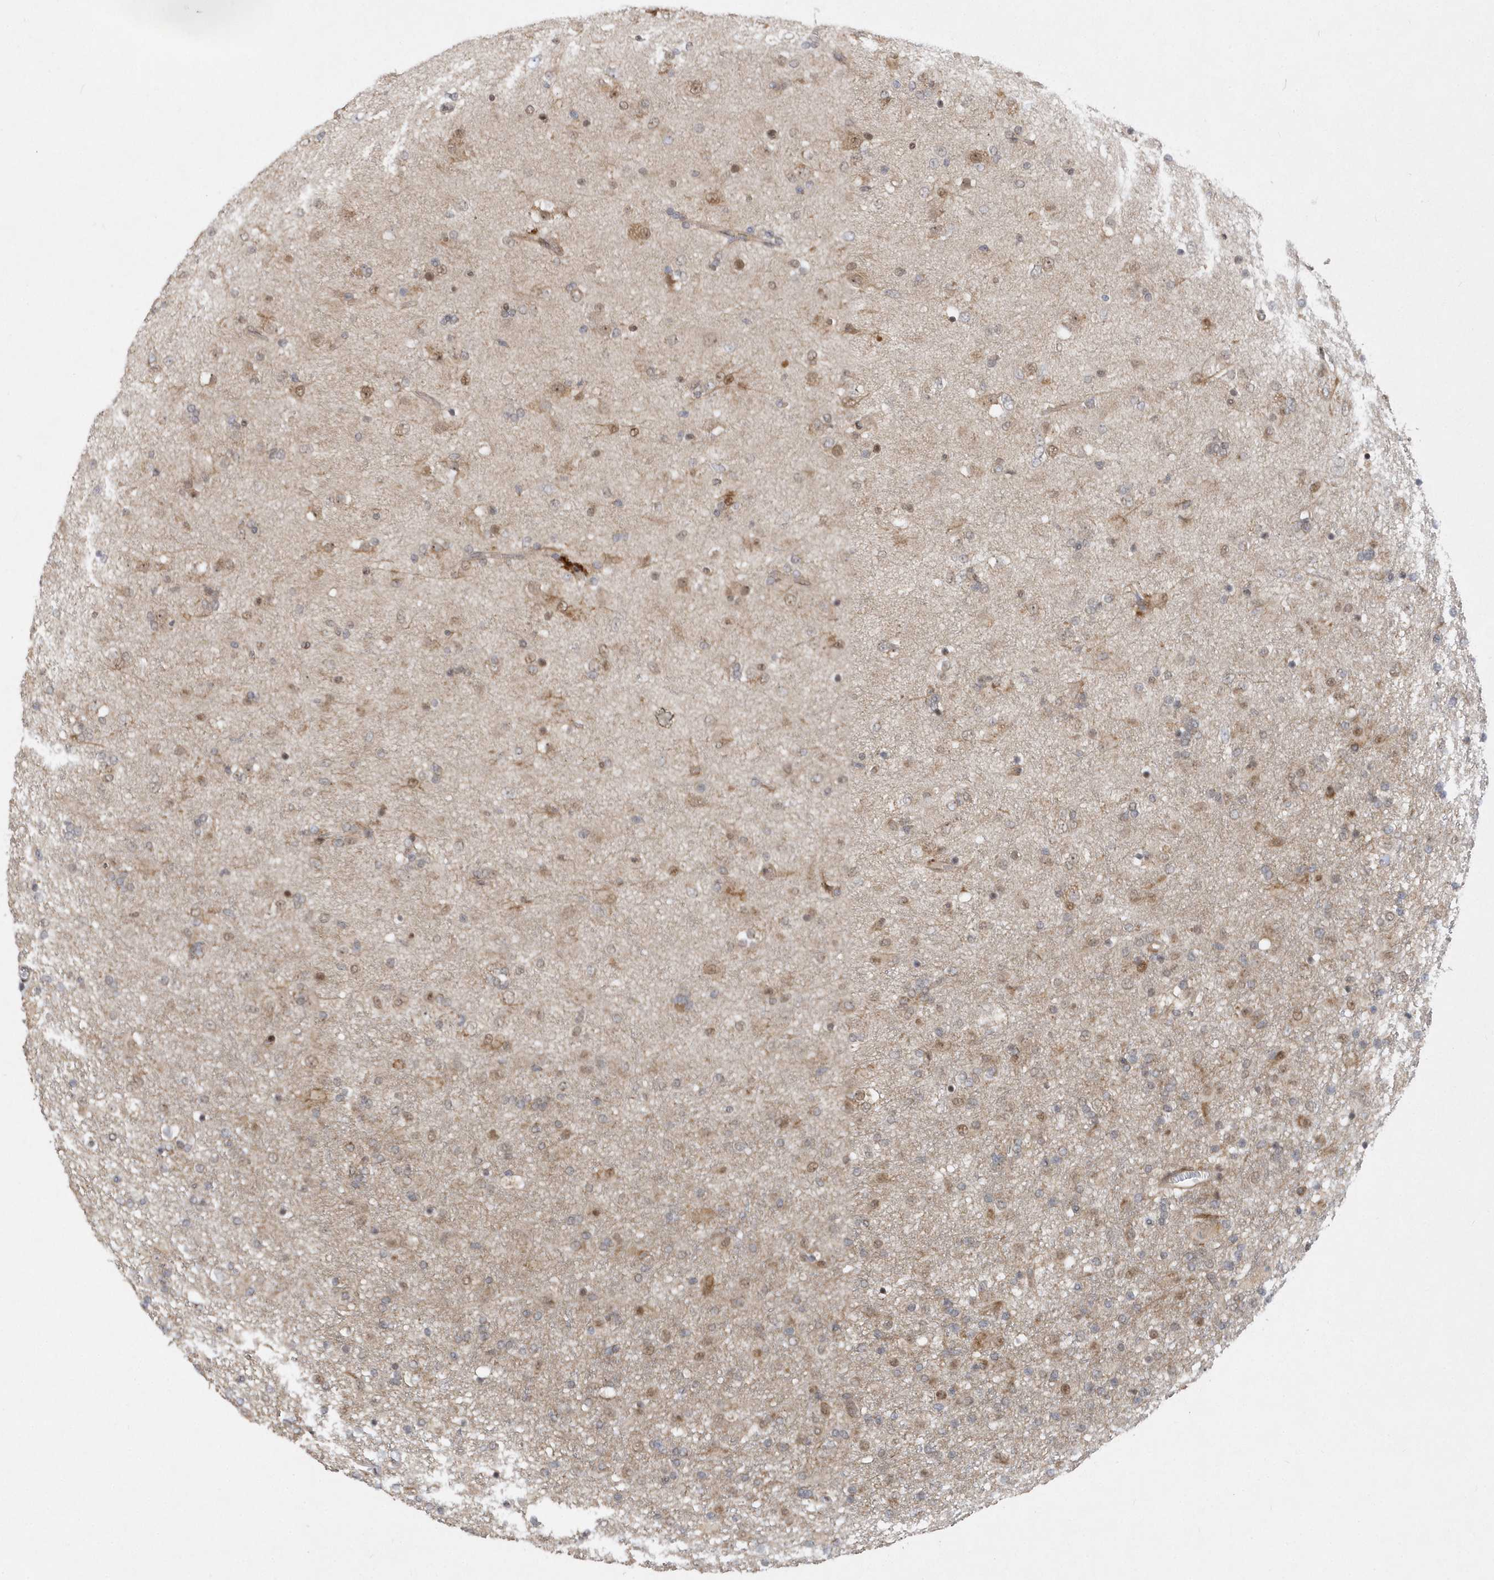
{"staining": {"intensity": "moderate", "quantity": "<25%", "location": "nuclear"}, "tissue": "glioma", "cell_type": "Tumor cells", "image_type": "cancer", "snomed": [{"axis": "morphology", "description": "Glioma, malignant, Low grade"}, {"axis": "topography", "description": "Brain"}], "caption": "Moderate nuclear expression for a protein is appreciated in about <25% of tumor cells of malignant glioma (low-grade) using immunohistochemistry (IHC).", "gene": "MXI1", "patient": {"sex": "male", "age": 65}}